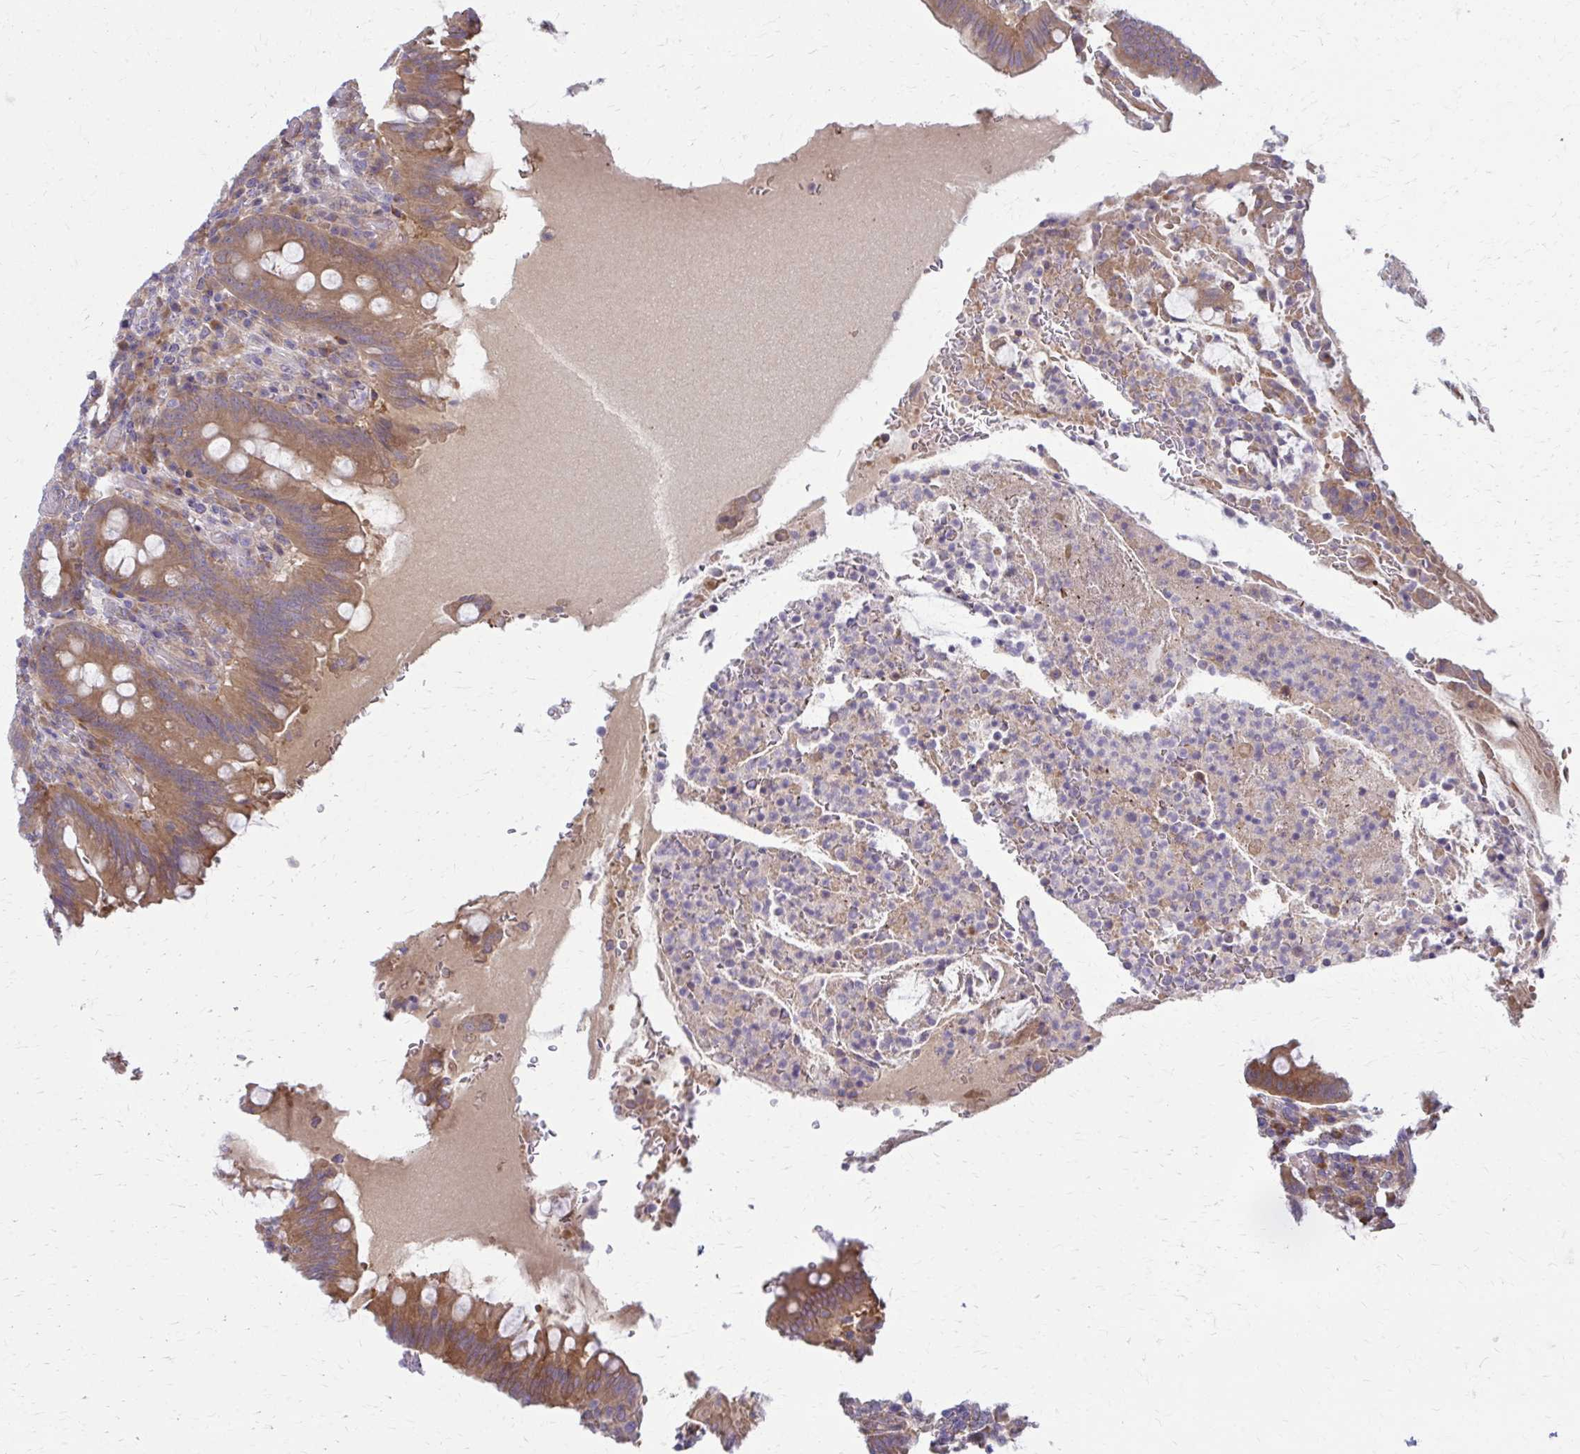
{"staining": {"intensity": "moderate", "quantity": ">75%", "location": "cytoplasmic/membranous"}, "tissue": "appendix", "cell_type": "Glandular cells", "image_type": "normal", "snomed": [{"axis": "morphology", "description": "Normal tissue, NOS"}, {"axis": "topography", "description": "Appendix"}], "caption": "The histopathology image displays a brown stain indicating the presence of a protein in the cytoplasmic/membranous of glandular cells in appendix. Nuclei are stained in blue.", "gene": "CEMP1", "patient": {"sex": "female", "age": 43}}